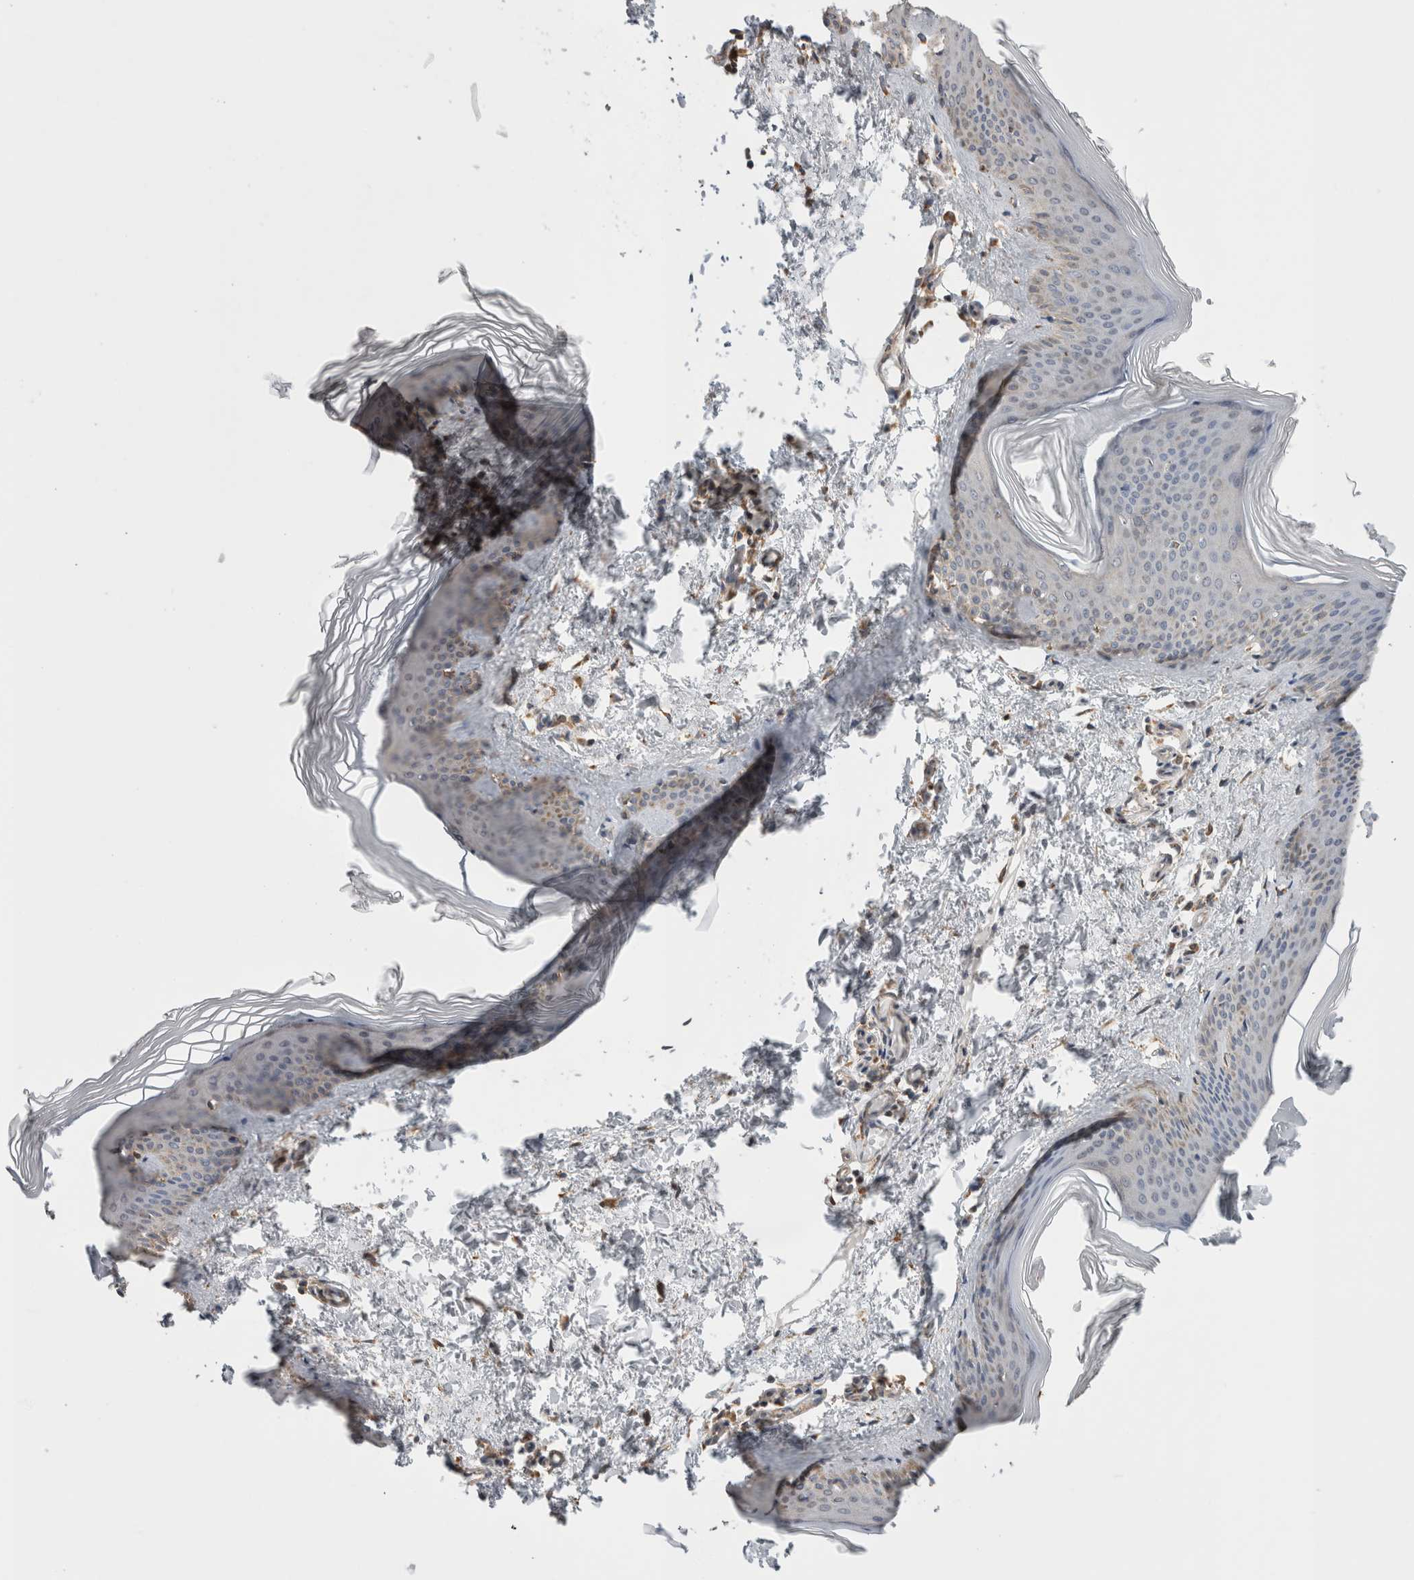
{"staining": {"intensity": "weak", "quantity": "25%-75%", "location": "cytoplasmic/membranous"}, "tissue": "skin", "cell_type": "Fibroblasts", "image_type": "normal", "snomed": [{"axis": "morphology", "description": "Normal tissue, NOS"}, {"axis": "topography", "description": "Skin"}], "caption": "A brown stain labels weak cytoplasmic/membranous staining of a protein in fibroblasts of benign skin. (DAB (3,3'-diaminobenzidine) = brown stain, brightfield microscopy at high magnification).", "gene": "SMAP2", "patient": {"sex": "female", "age": 27}}